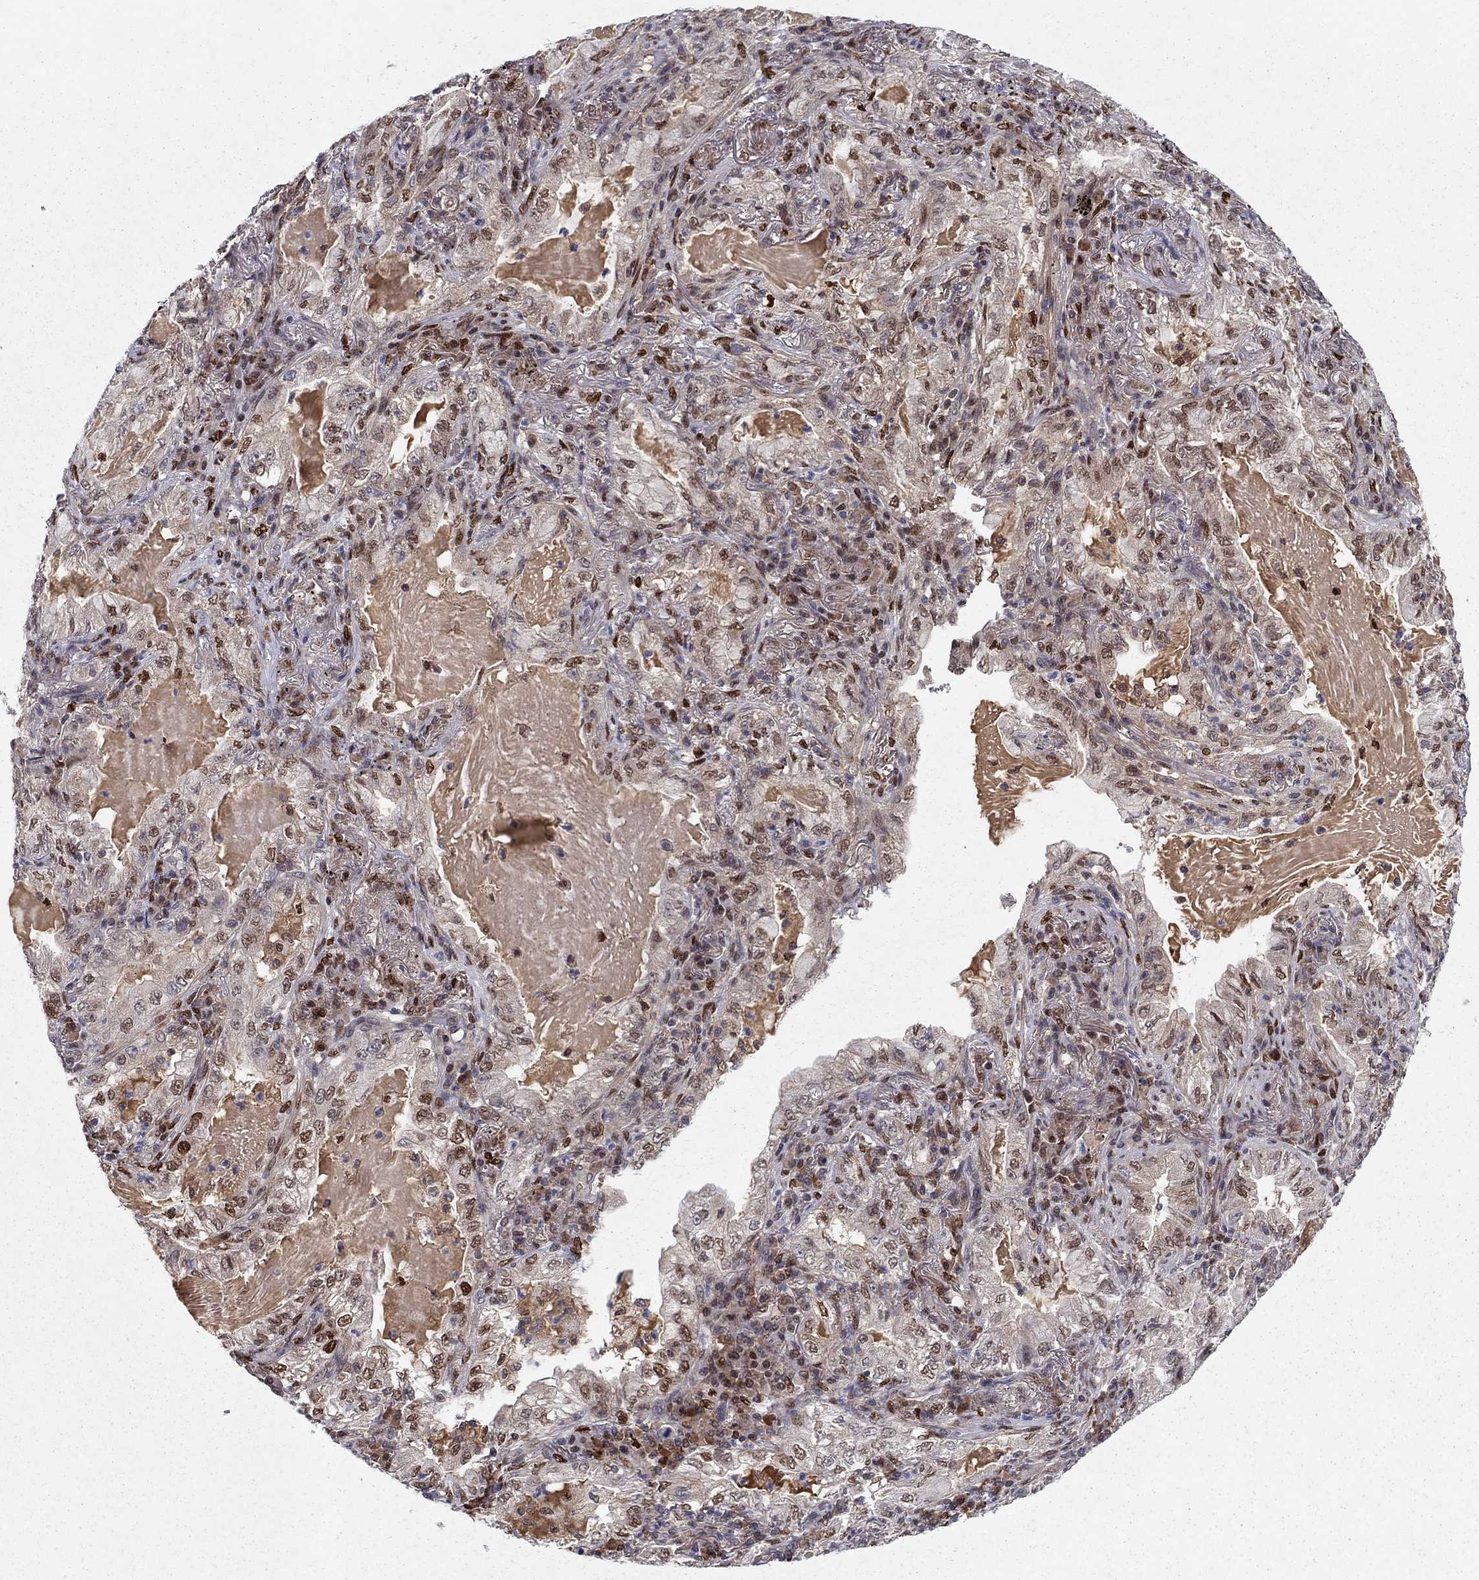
{"staining": {"intensity": "moderate", "quantity": "25%-75%", "location": "nuclear"}, "tissue": "lung cancer", "cell_type": "Tumor cells", "image_type": "cancer", "snomed": [{"axis": "morphology", "description": "Adenocarcinoma, NOS"}, {"axis": "topography", "description": "Lung"}], "caption": "This photomicrograph reveals lung cancer stained with IHC to label a protein in brown. The nuclear of tumor cells show moderate positivity for the protein. Nuclei are counter-stained blue.", "gene": "CRTC1", "patient": {"sex": "female", "age": 73}}